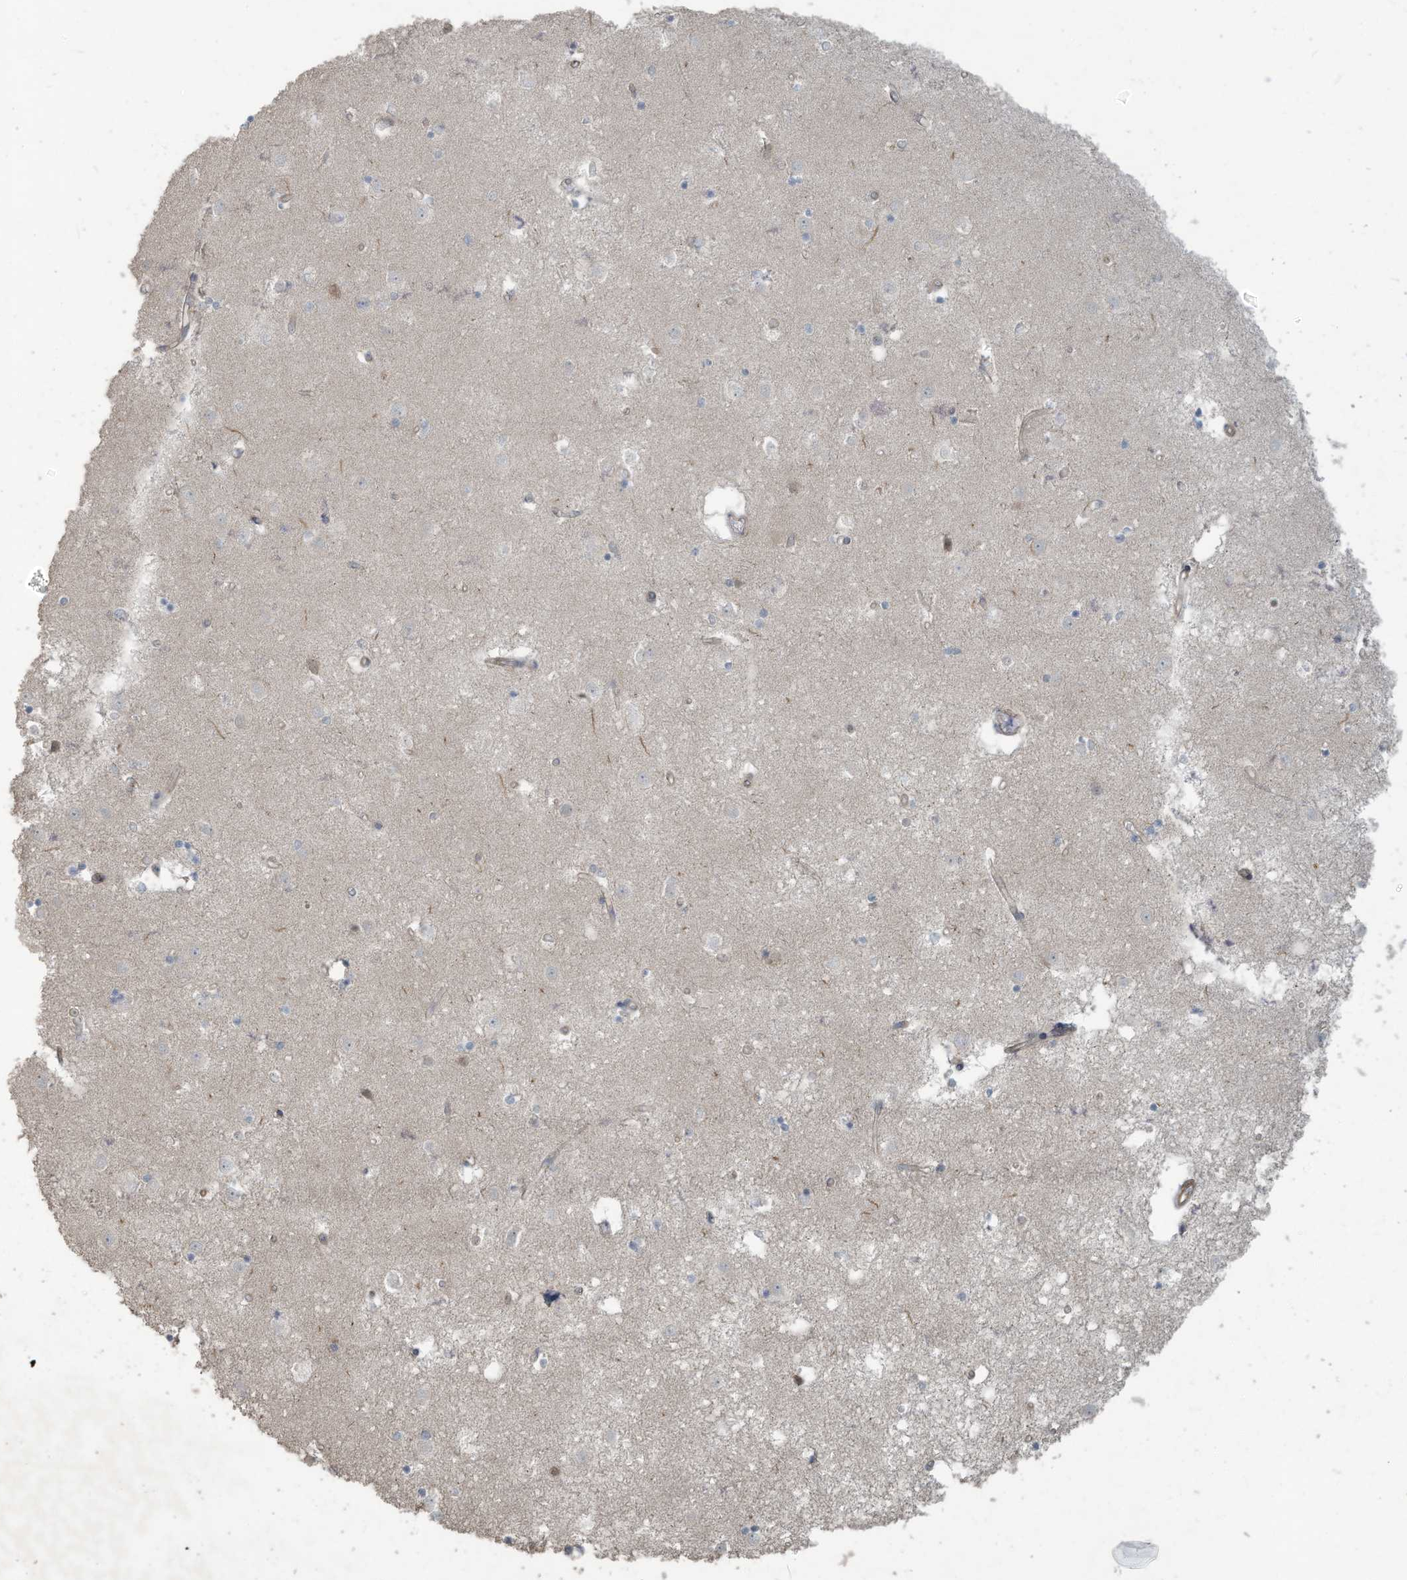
{"staining": {"intensity": "negative", "quantity": "none", "location": "none"}, "tissue": "caudate", "cell_type": "Glial cells", "image_type": "normal", "snomed": [{"axis": "morphology", "description": "Normal tissue, NOS"}, {"axis": "topography", "description": "Lateral ventricle wall"}], "caption": "High magnification brightfield microscopy of normal caudate stained with DAB (3,3'-diaminobenzidine) (brown) and counterstained with hematoxylin (blue): glial cells show no significant staining. The staining is performed using DAB (3,3'-diaminobenzidine) brown chromogen with nuclei counter-stained in using hematoxylin.", "gene": "MAGIX", "patient": {"sex": "male", "age": 45}}